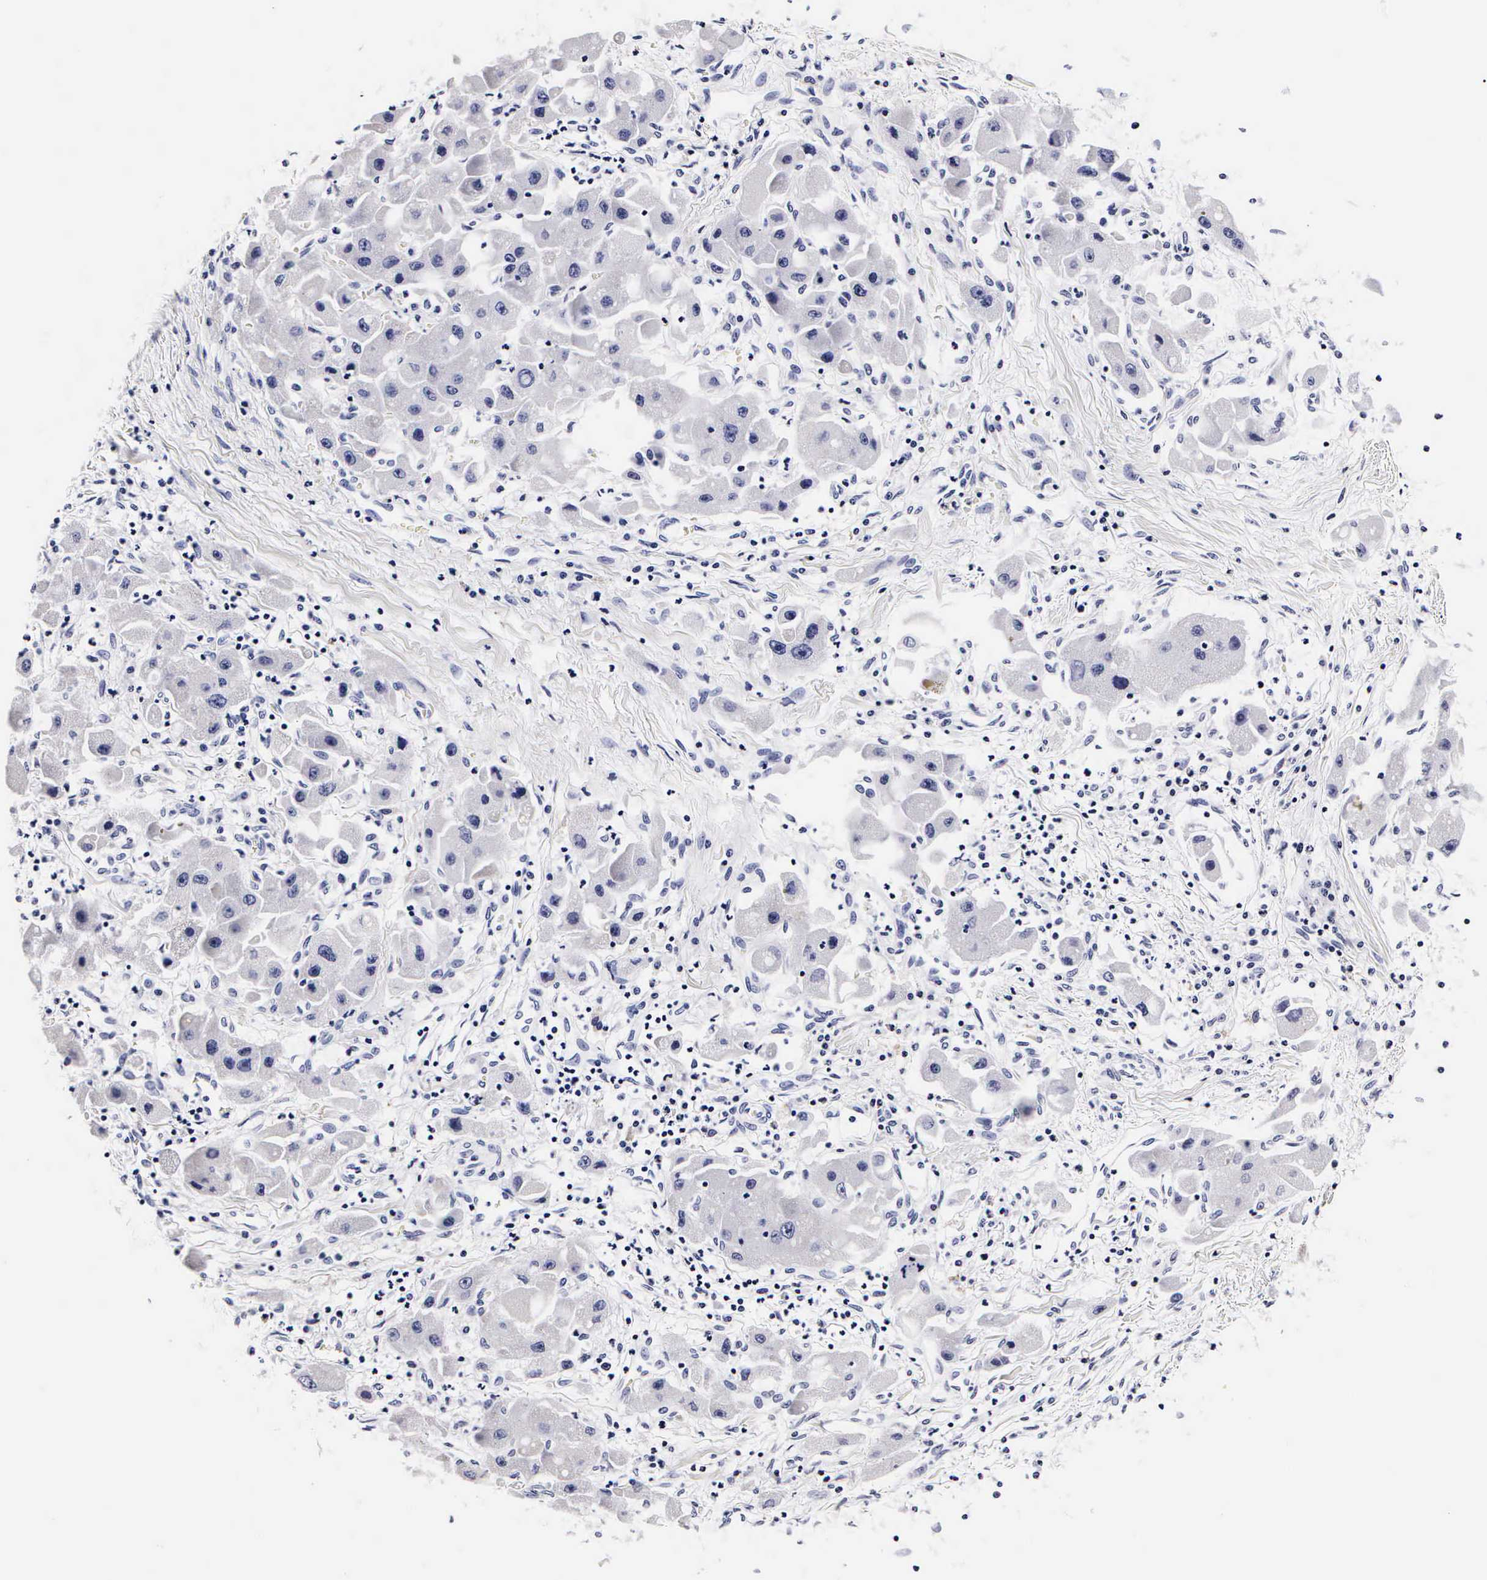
{"staining": {"intensity": "negative", "quantity": "none", "location": "none"}, "tissue": "liver cancer", "cell_type": "Tumor cells", "image_type": "cancer", "snomed": [{"axis": "morphology", "description": "Carcinoma, Hepatocellular, NOS"}, {"axis": "topography", "description": "Liver"}], "caption": "DAB (3,3'-diaminobenzidine) immunohistochemical staining of liver cancer shows no significant staining in tumor cells.", "gene": "RNASE6", "patient": {"sex": "male", "age": 24}}